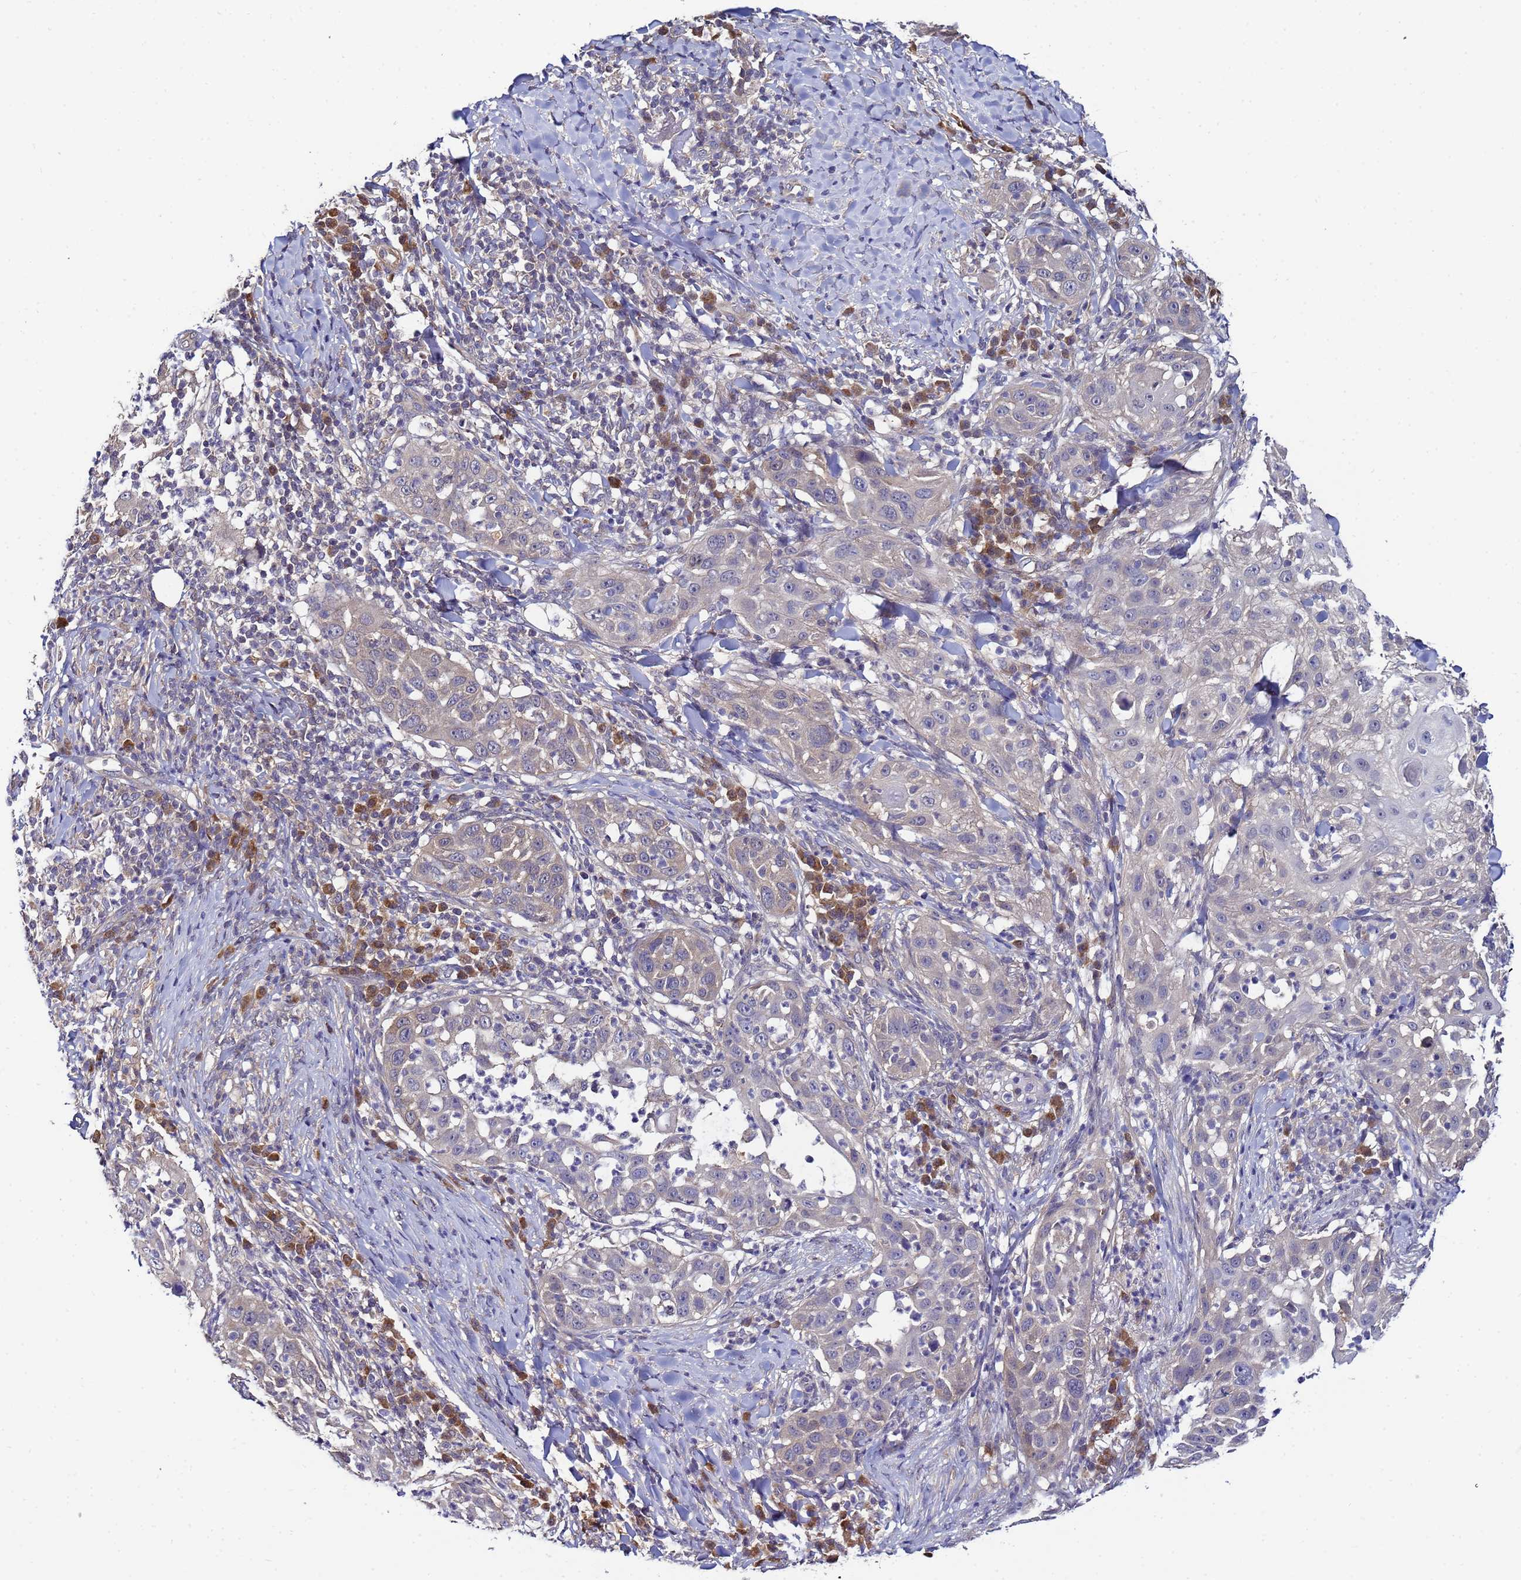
{"staining": {"intensity": "negative", "quantity": "none", "location": "none"}, "tissue": "skin cancer", "cell_type": "Tumor cells", "image_type": "cancer", "snomed": [{"axis": "morphology", "description": "Squamous cell carcinoma, NOS"}, {"axis": "topography", "description": "Skin"}], "caption": "Immunohistochemistry photomicrograph of skin cancer (squamous cell carcinoma) stained for a protein (brown), which exhibits no positivity in tumor cells. The staining is performed using DAB brown chromogen with nuclei counter-stained in using hematoxylin.", "gene": "NAXE", "patient": {"sex": "female", "age": 44}}